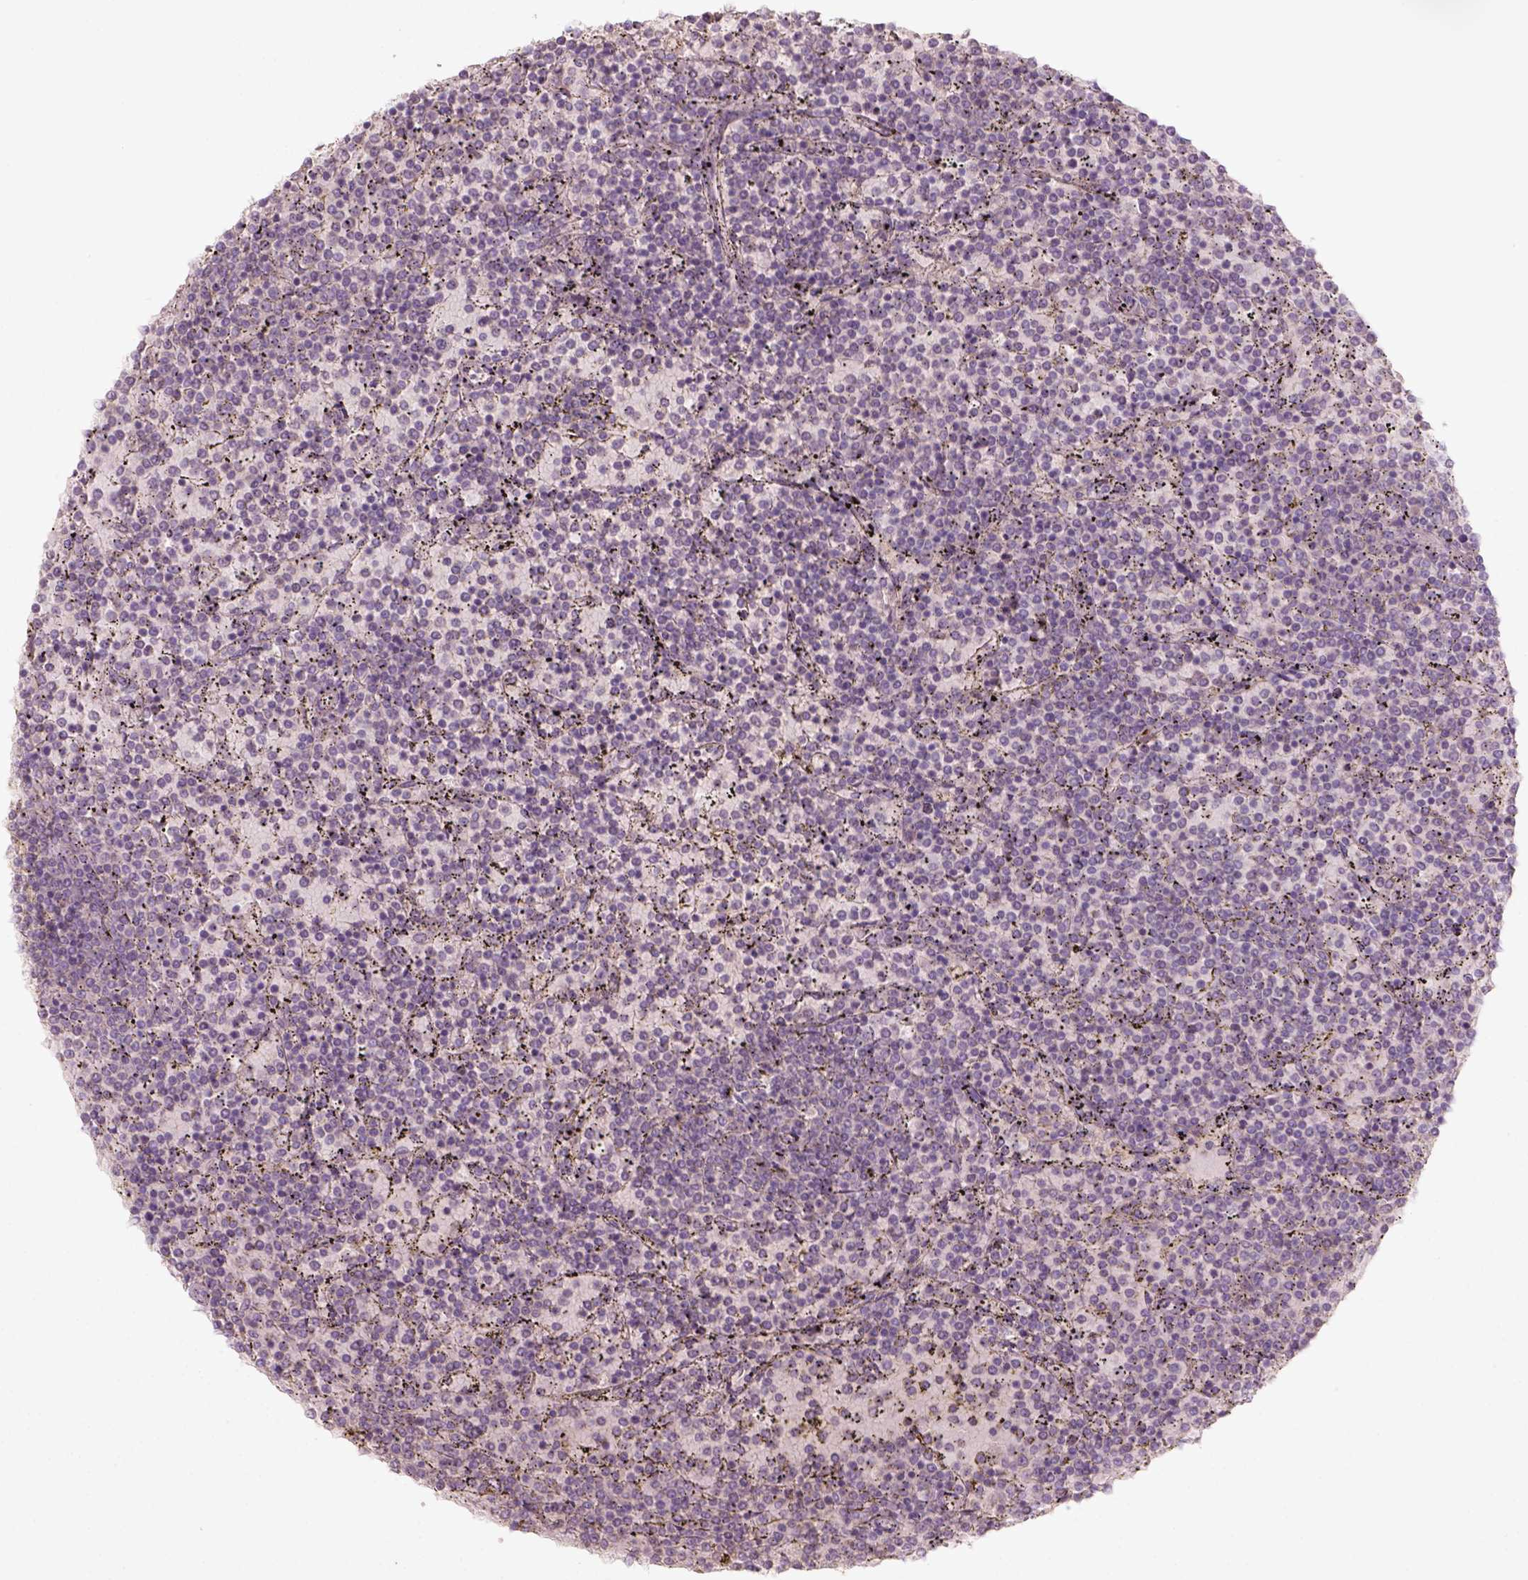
{"staining": {"intensity": "negative", "quantity": "none", "location": "none"}, "tissue": "lymphoma", "cell_type": "Tumor cells", "image_type": "cancer", "snomed": [{"axis": "morphology", "description": "Malignant lymphoma, non-Hodgkin's type, Low grade"}, {"axis": "topography", "description": "Spleen"}], "caption": "This is an immunohistochemistry (IHC) photomicrograph of malignant lymphoma, non-Hodgkin's type (low-grade). There is no staining in tumor cells.", "gene": "AQP9", "patient": {"sex": "female", "age": 77}}